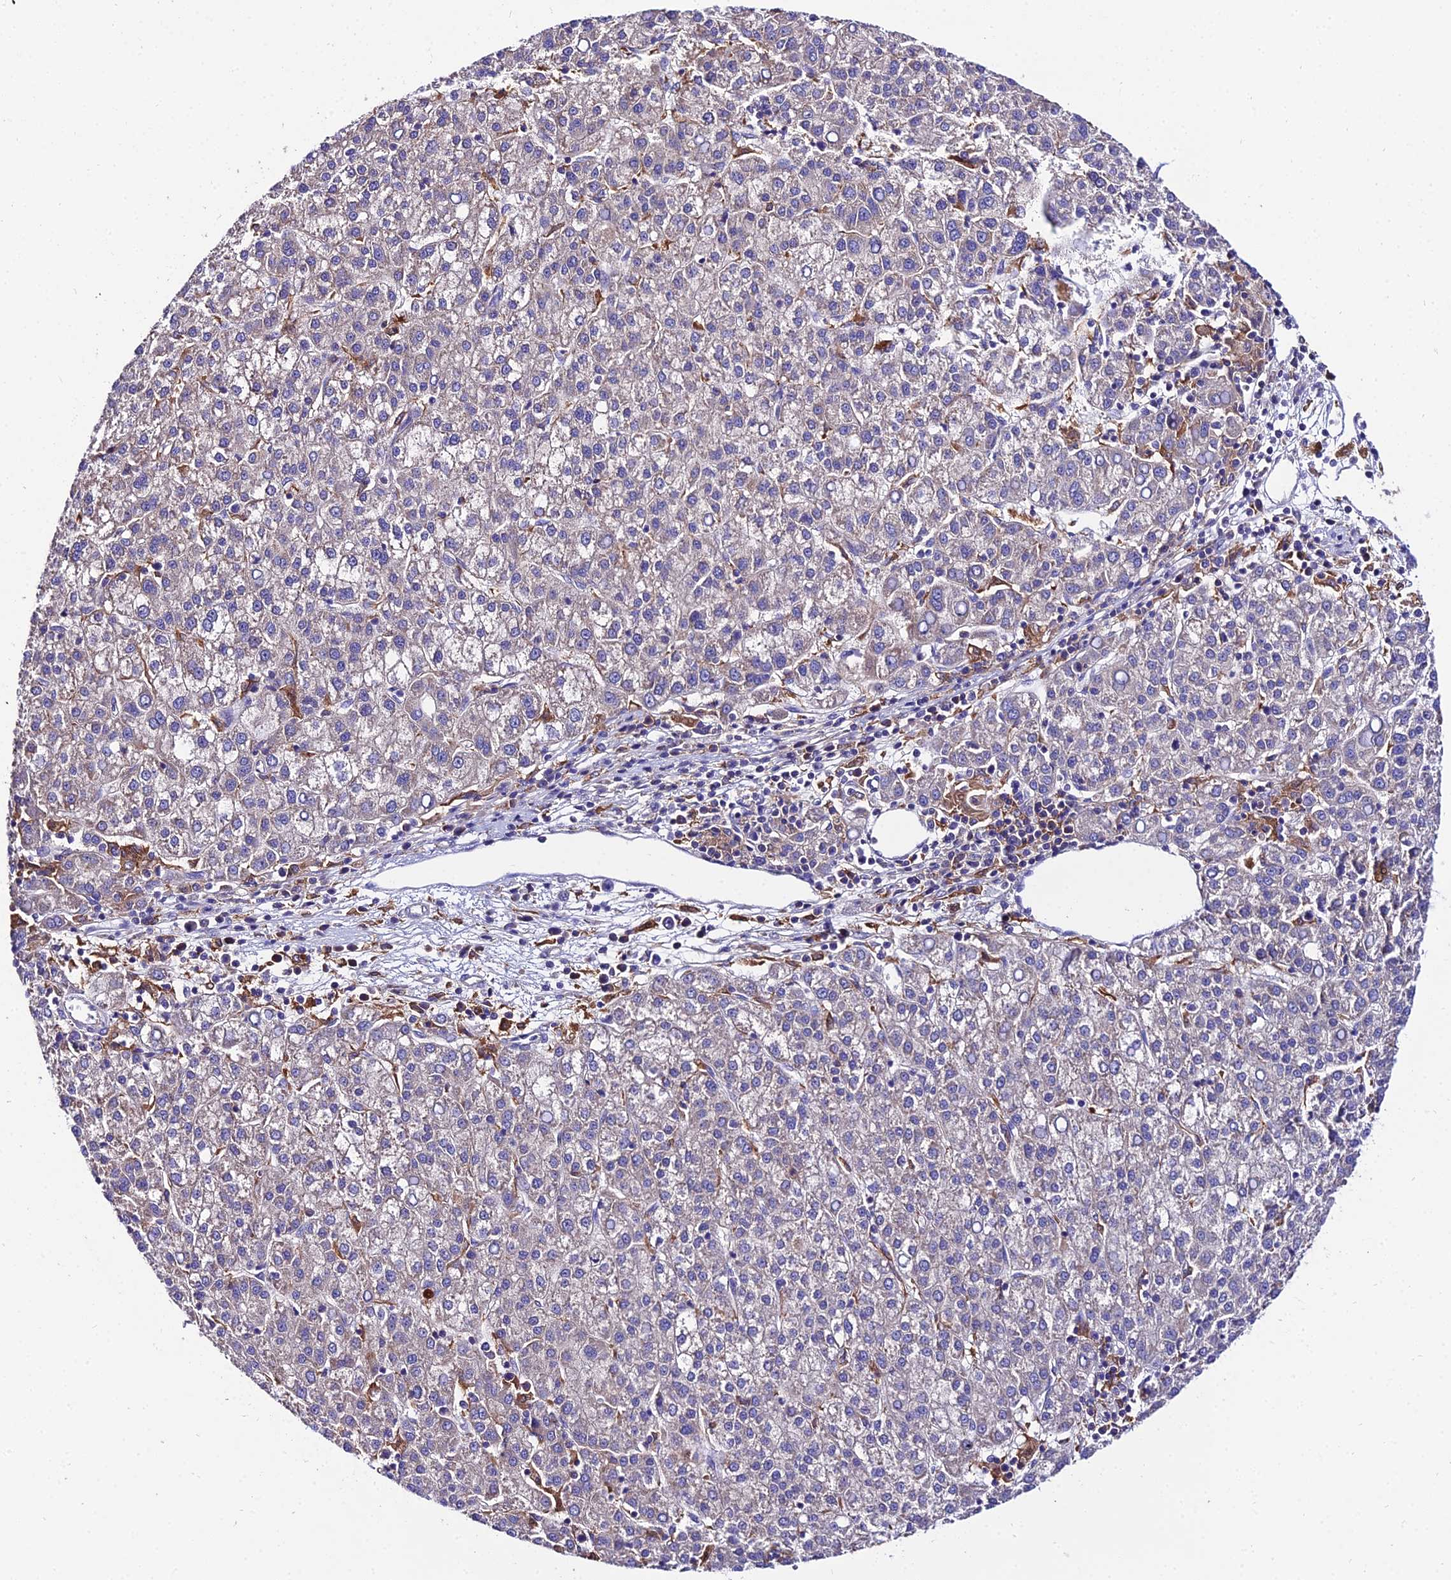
{"staining": {"intensity": "negative", "quantity": "none", "location": "none"}, "tissue": "liver cancer", "cell_type": "Tumor cells", "image_type": "cancer", "snomed": [{"axis": "morphology", "description": "Carcinoma, Hepatocellular, NOS"}, {"axis": "topography", "description": "Liver"}], "caption": "High magnification brightfield microscopy of liver cancer stained with DAB (brown) and counterstained with hematoxylin (blue): tumor cells show no significant staining. (DAB (3,3'-diaminobenzidine) IHC visualized using brightfield microscopy, high magnification).", "gene": "C2orf69", "patient": {"sex": "female", "age": 58}}